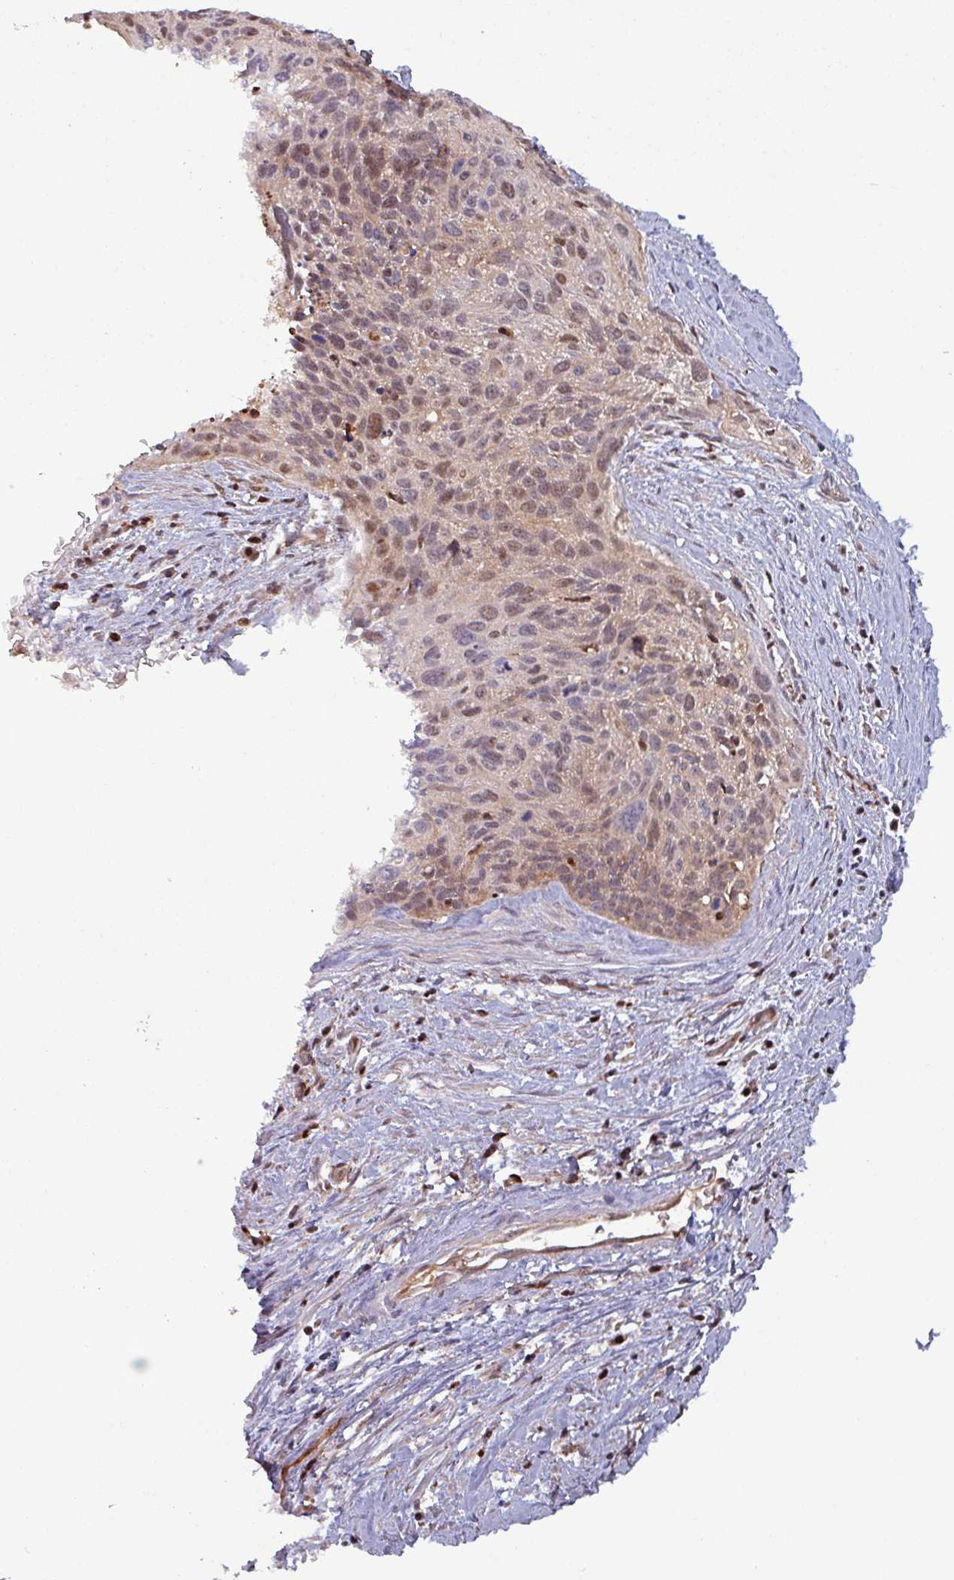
{"staining": {"intensity": "moderate", "quantity": "25%-75%", "location": "nuclear"}, "tissue": "cervical cancer", "cell_type": "Tumor cells", "image_type": "cancer", "snomed": [{"axis": "morphology", "description": "Squamous cell carcinoma, NOS"}, {"axis": "topography", "description": "Cervix"}], "caption": "This image exhibits cervical cancer (squamous cell carcinoma) stained with immunohistochemistry (IHC) to label a protein in brown. The nuclear of tumor cells show moderate positivity for the protein. Nuclei are counter-stained blue.", "gene": "PSMB8", "patient": {"sex": "female", "age": 55}}